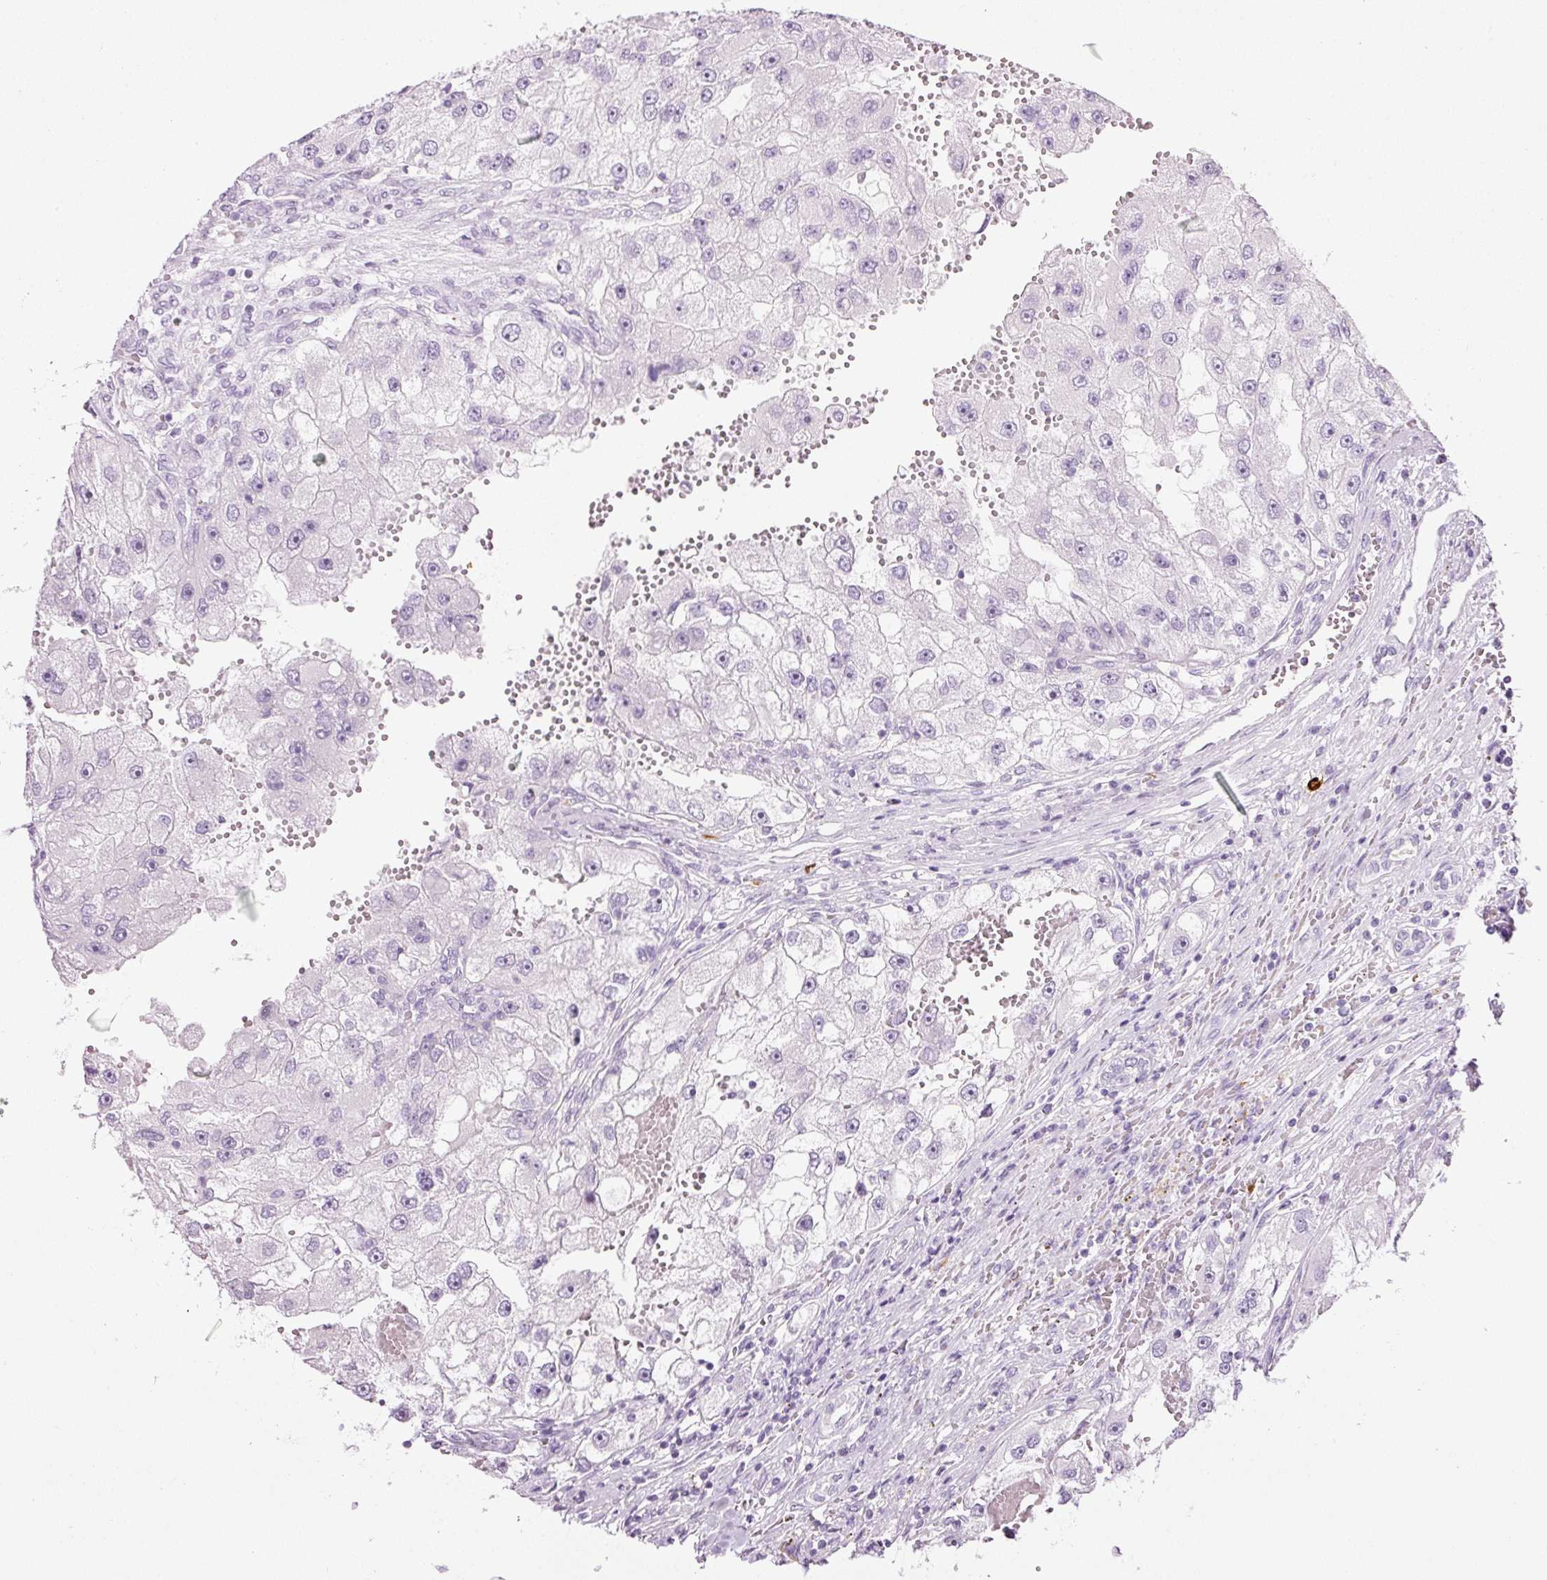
{"staining": {"intensity": "negative", "quantity": "none", "location": "none"}, "tissue": "renal cancer", "cell_type": "Tumor cells", "image_type": "cancer", "snomed": [{"axis": "morphology", "description": "Adenocarcinoma, NOS"}, {"axis": "topography", "description": "Kidney"}], "caption": "Tumor cells are negative for brown protein staining in renal cancer. The staining was performed using DAB to visualize the protein expression in brown, while the nuclei were stained in blue with hematoxylin (Magnification: 20x).", "gene": "CMA1", "patient": {"sex": "male", "age": 63}}